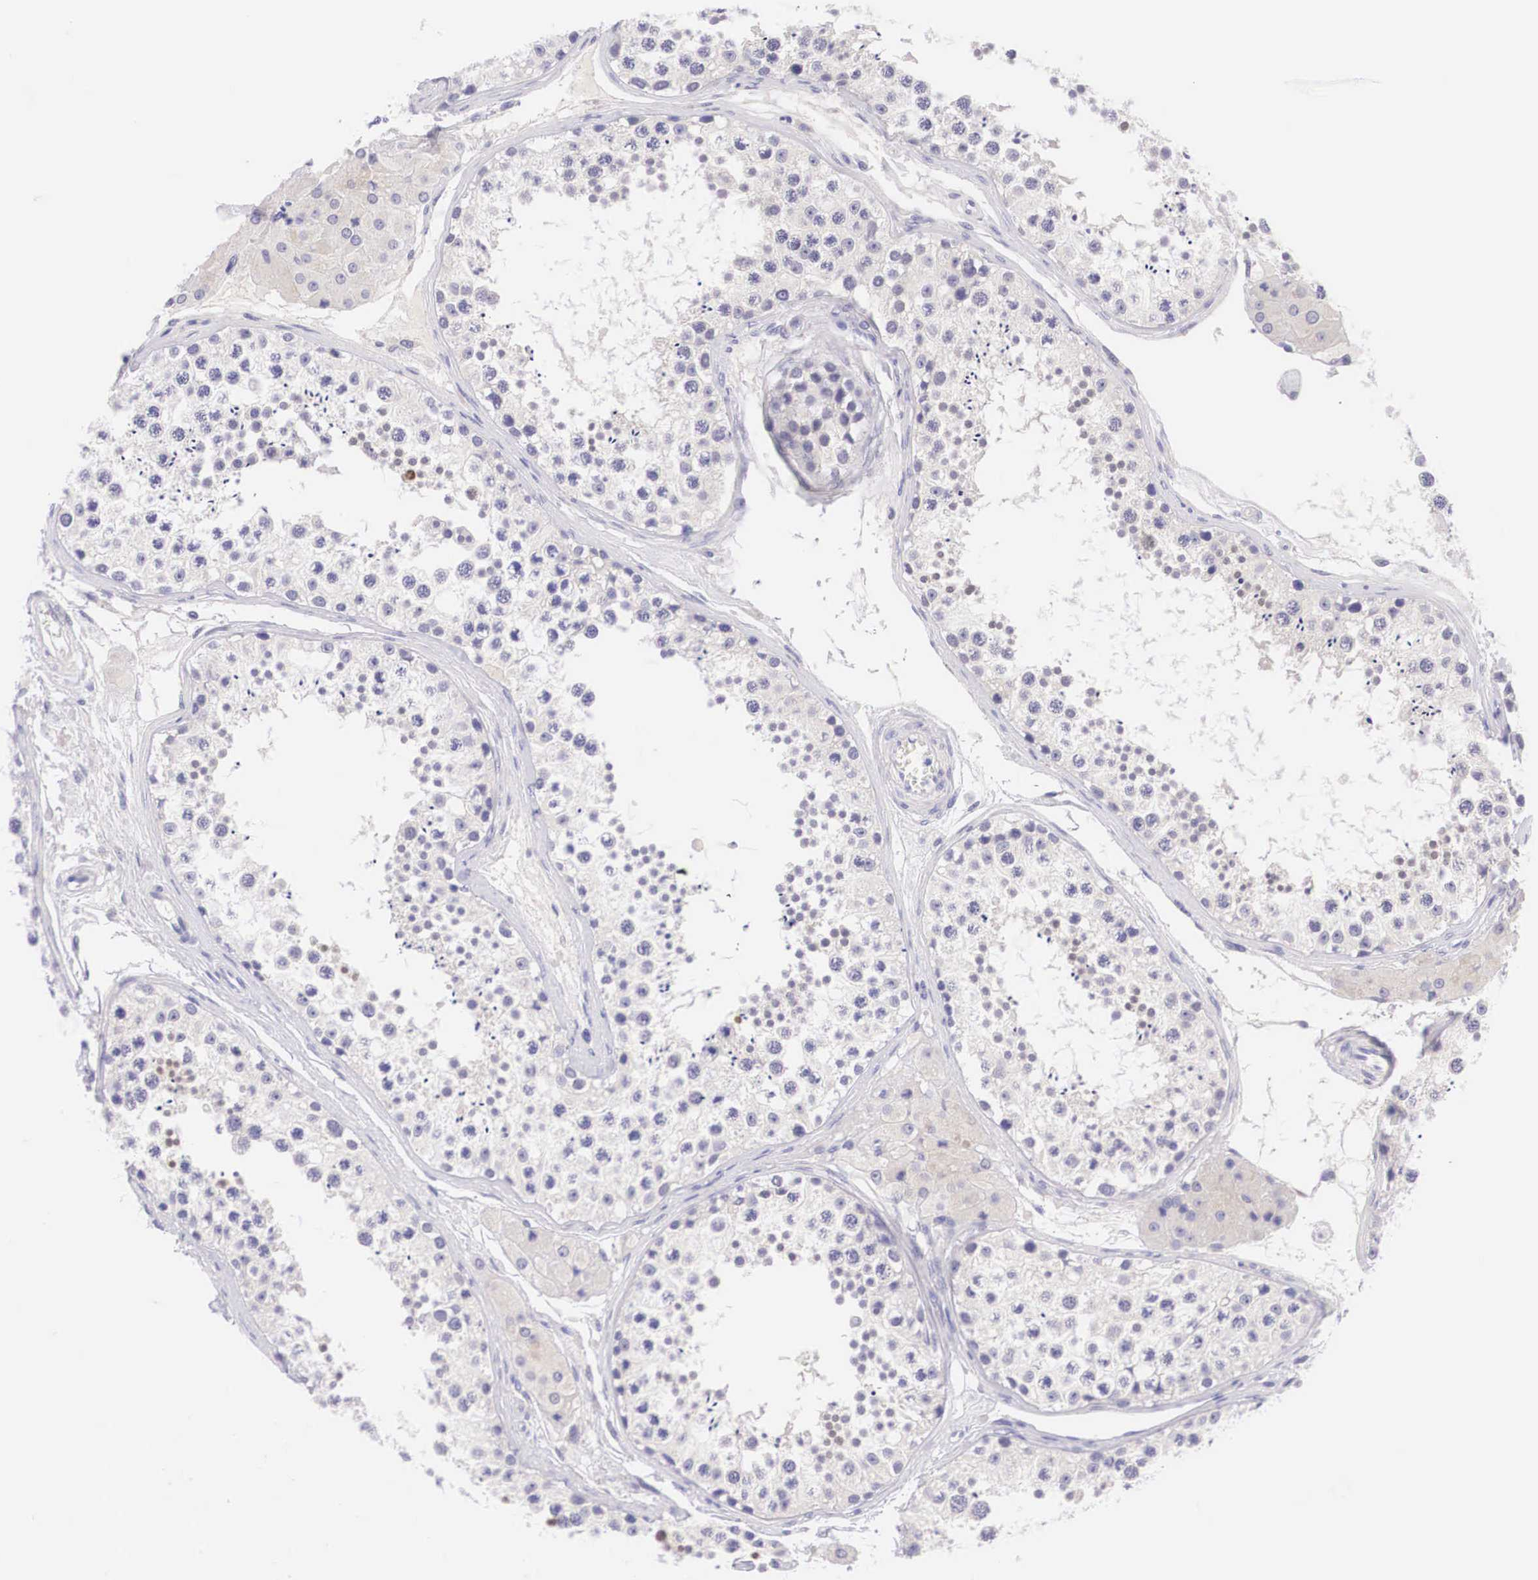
{"staining": {"intensity": "negative", "quantity": "none", "location": "none"}, "tissue": "testis", "cell_type": "Cells in seminiferous ducts", "image_type": "normal", "snomed": [{"axis": "morphology", "description": "Normal tissue, NOS"}, {"axis": "topography", "description": "Testis"}], "caption": "Protein analysis of unremarkable testis reveals no significant expression in cells in seminiferous ducts. Brightfield microscopy of immunohistochemistry stained with DAB (brown) and hematoxylin (blue), captured at high magnification.", "gene": "BCL6", "patient": {"sex": "male", "age": 57}}